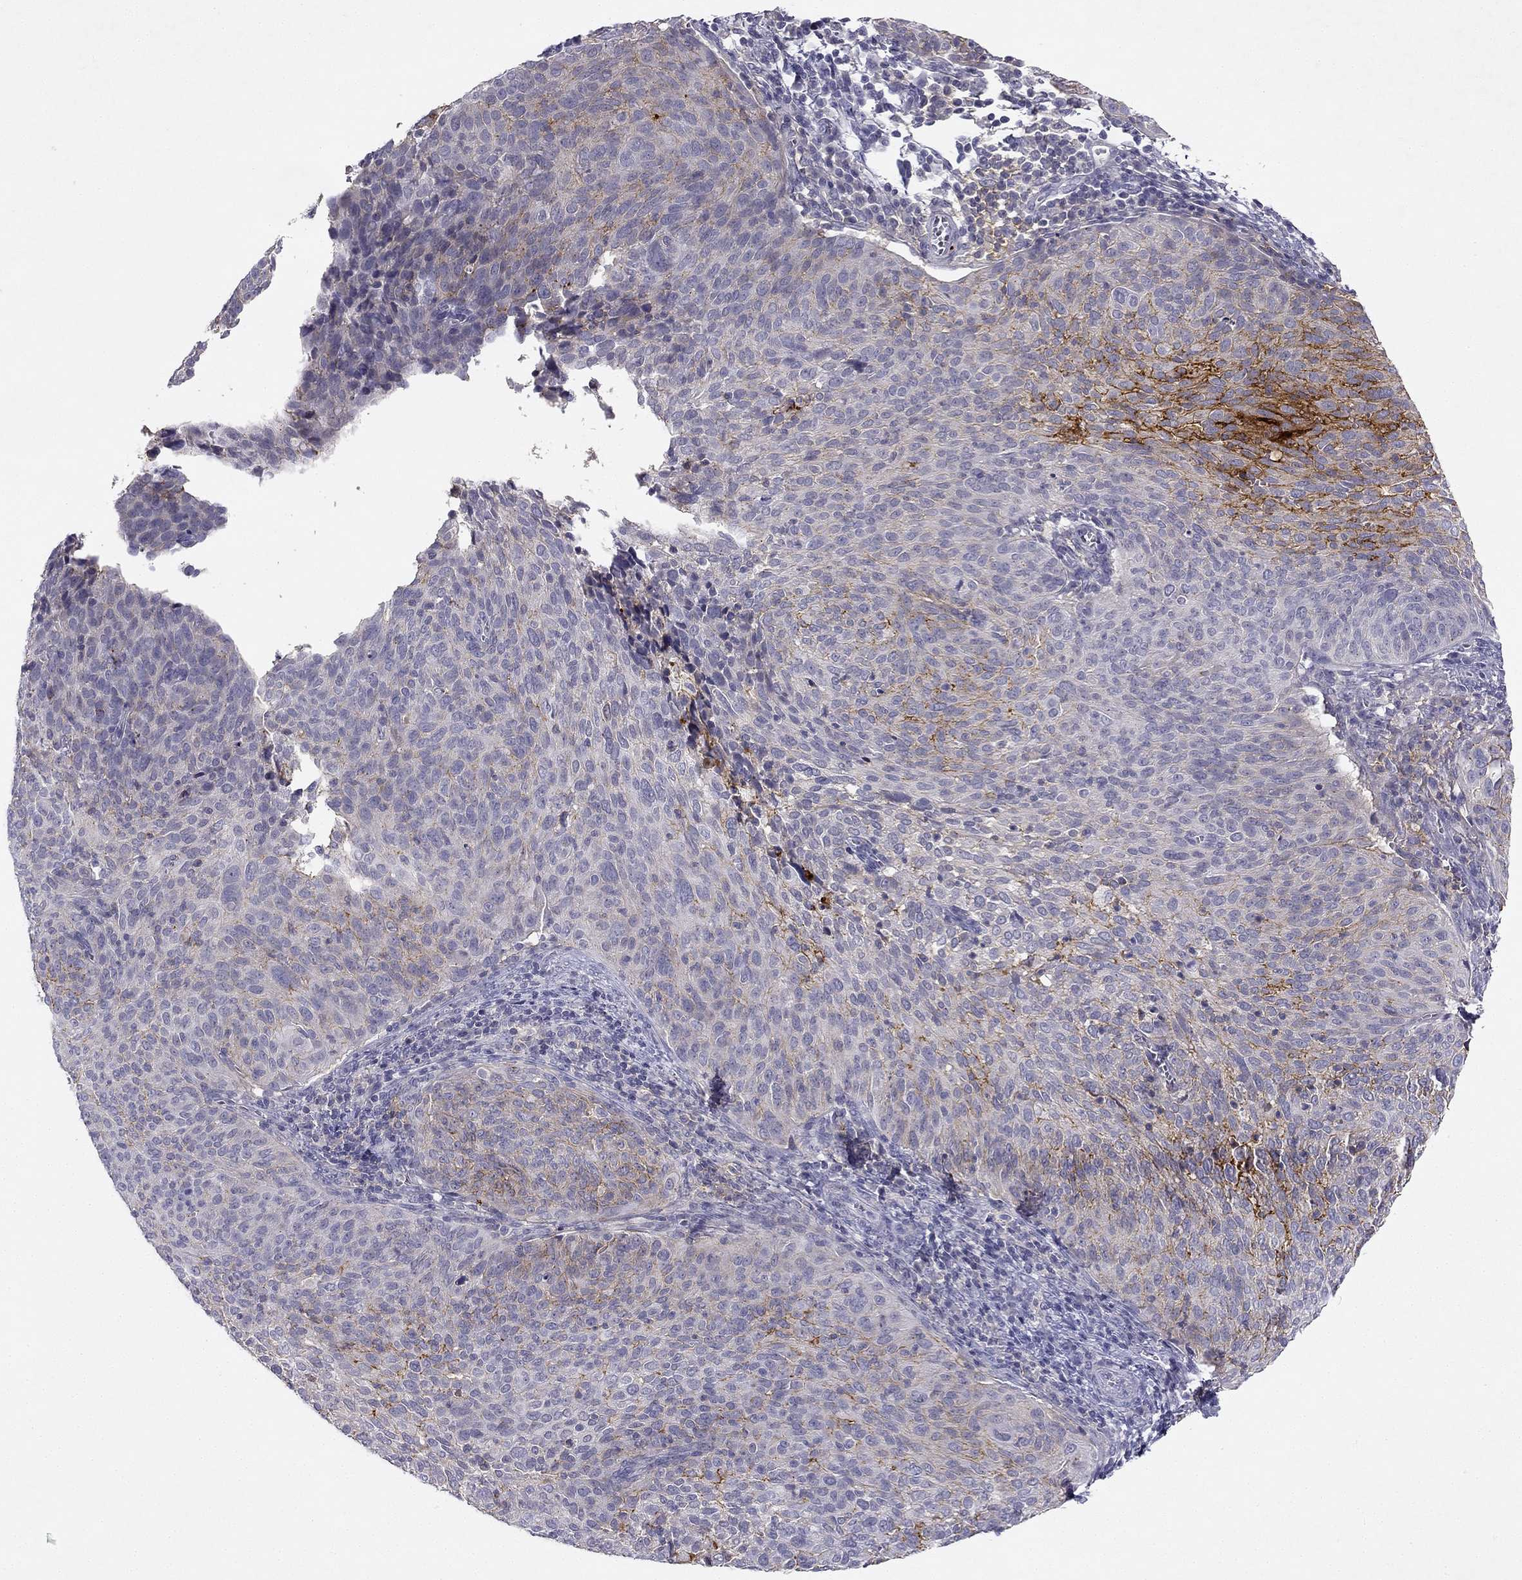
{"staining": {"intensity": "strong", "quantity": "<25%", "location": "cytoplasmic/membranous"}, "tissue": "cervical cancer", "cell_type": "Tumor cells", "image_type": "cancer", "snomed": [{"axis": "morphology", "description": "Squamous cell carcinoma, NOS"}, {"axis": "topography", "description": "Cervix"}], "caption": "DAB immunohistochemical staining of human cervical cancer demonstrates strong cytoplasmic/membranous protein expression in about <25% of tumor cells. (Brightfield microscopy of DAB IHC at high magnification).", "gene": "SLC6A4", "patient": {"sex": "female", "age": 39}}